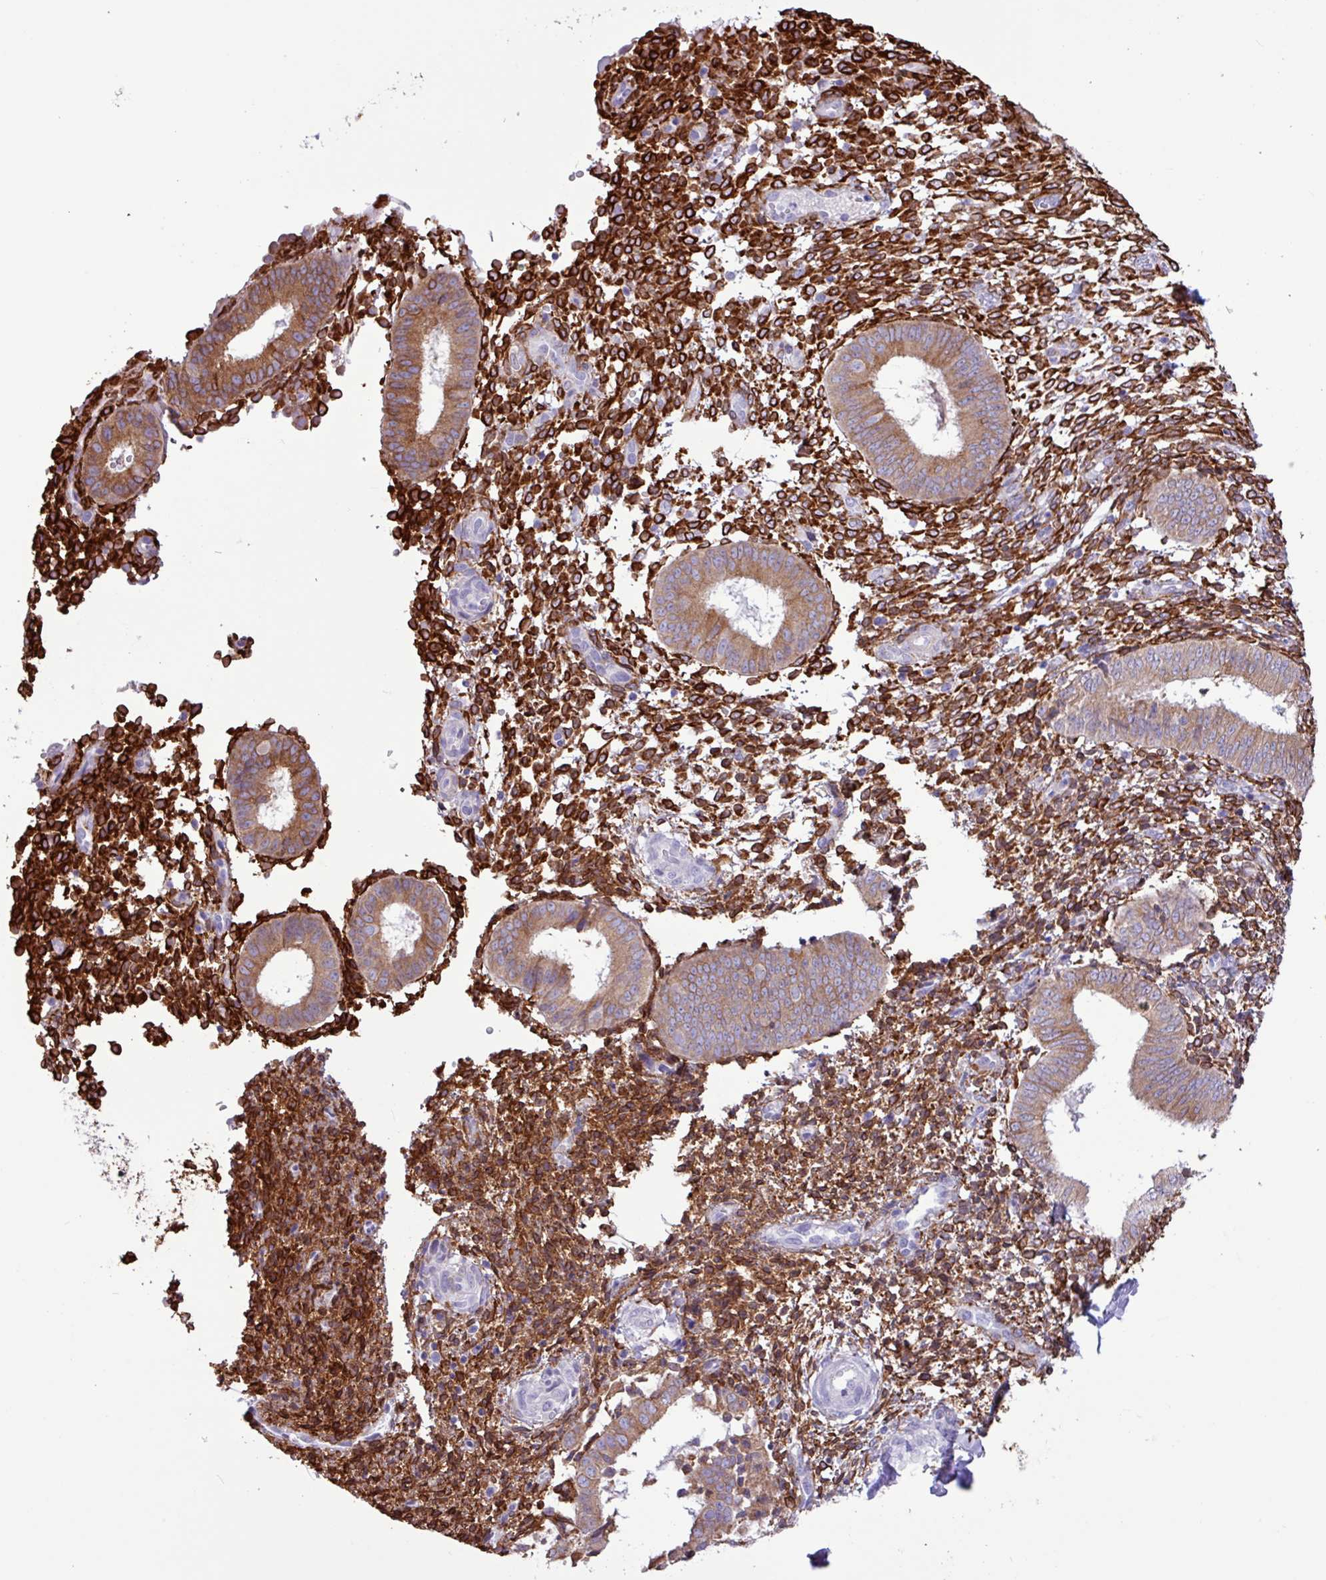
{"staining": {"intensity": "strong", "quantity": "25%-75%", "location": "cytoplasmic/membranous"}, "tissue": "endometrium", "cell_type": "Cells in endometrial stroma", "image_type": "normal", "snomed": [{"axis": "morphology", "description": "Normal tissue, NOS"}, {"axis": "topography", "description": "Endometrium"}], "caption": "A photomicrograph of endometrium stained for a protein displays strong cytoplasmic/membranous brown staining in cells in endometrial stroma.", "gene": "SLC38A1", "patient": {"sex": "female", "age": 49}}